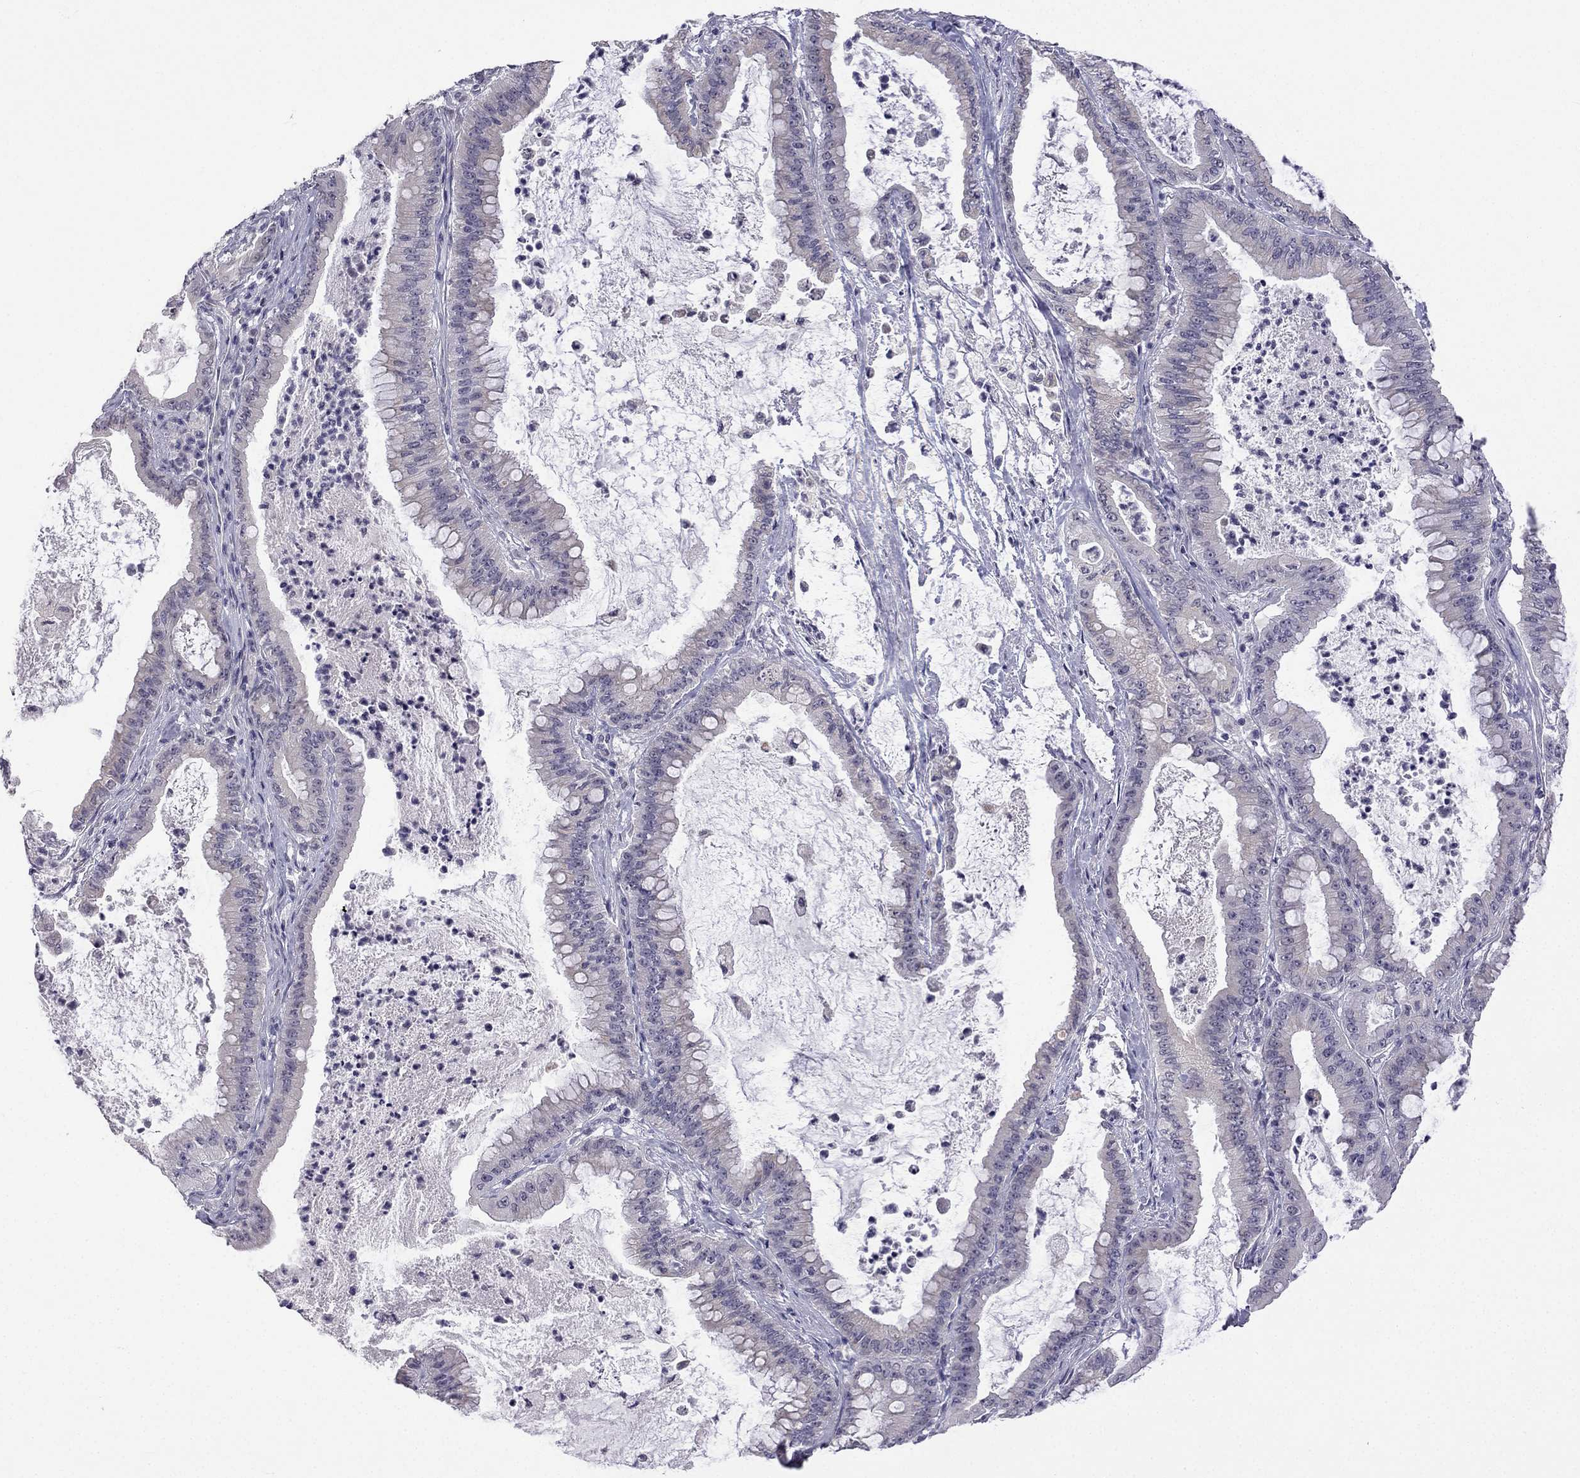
{"staining": {"intensity": "negative", "quantity": "none", "location": "none"}, "tissue": "pancreatic cancer", "cell_type": "Tumor cells", "image_type": "cancer", "snomed": [{"axis": "morphology", "description": "Adenocarcinoma, NOS"}, {"axis": "topography", "description": "Pancreas"}], "caption": "Immunohistochemical staining of human pancreatic cancer (adenocarcinoma) demonstrates no significant staining in tumor cells.", "gene": "C5orf49", "patient": {"sex": "male", "age": 71}}